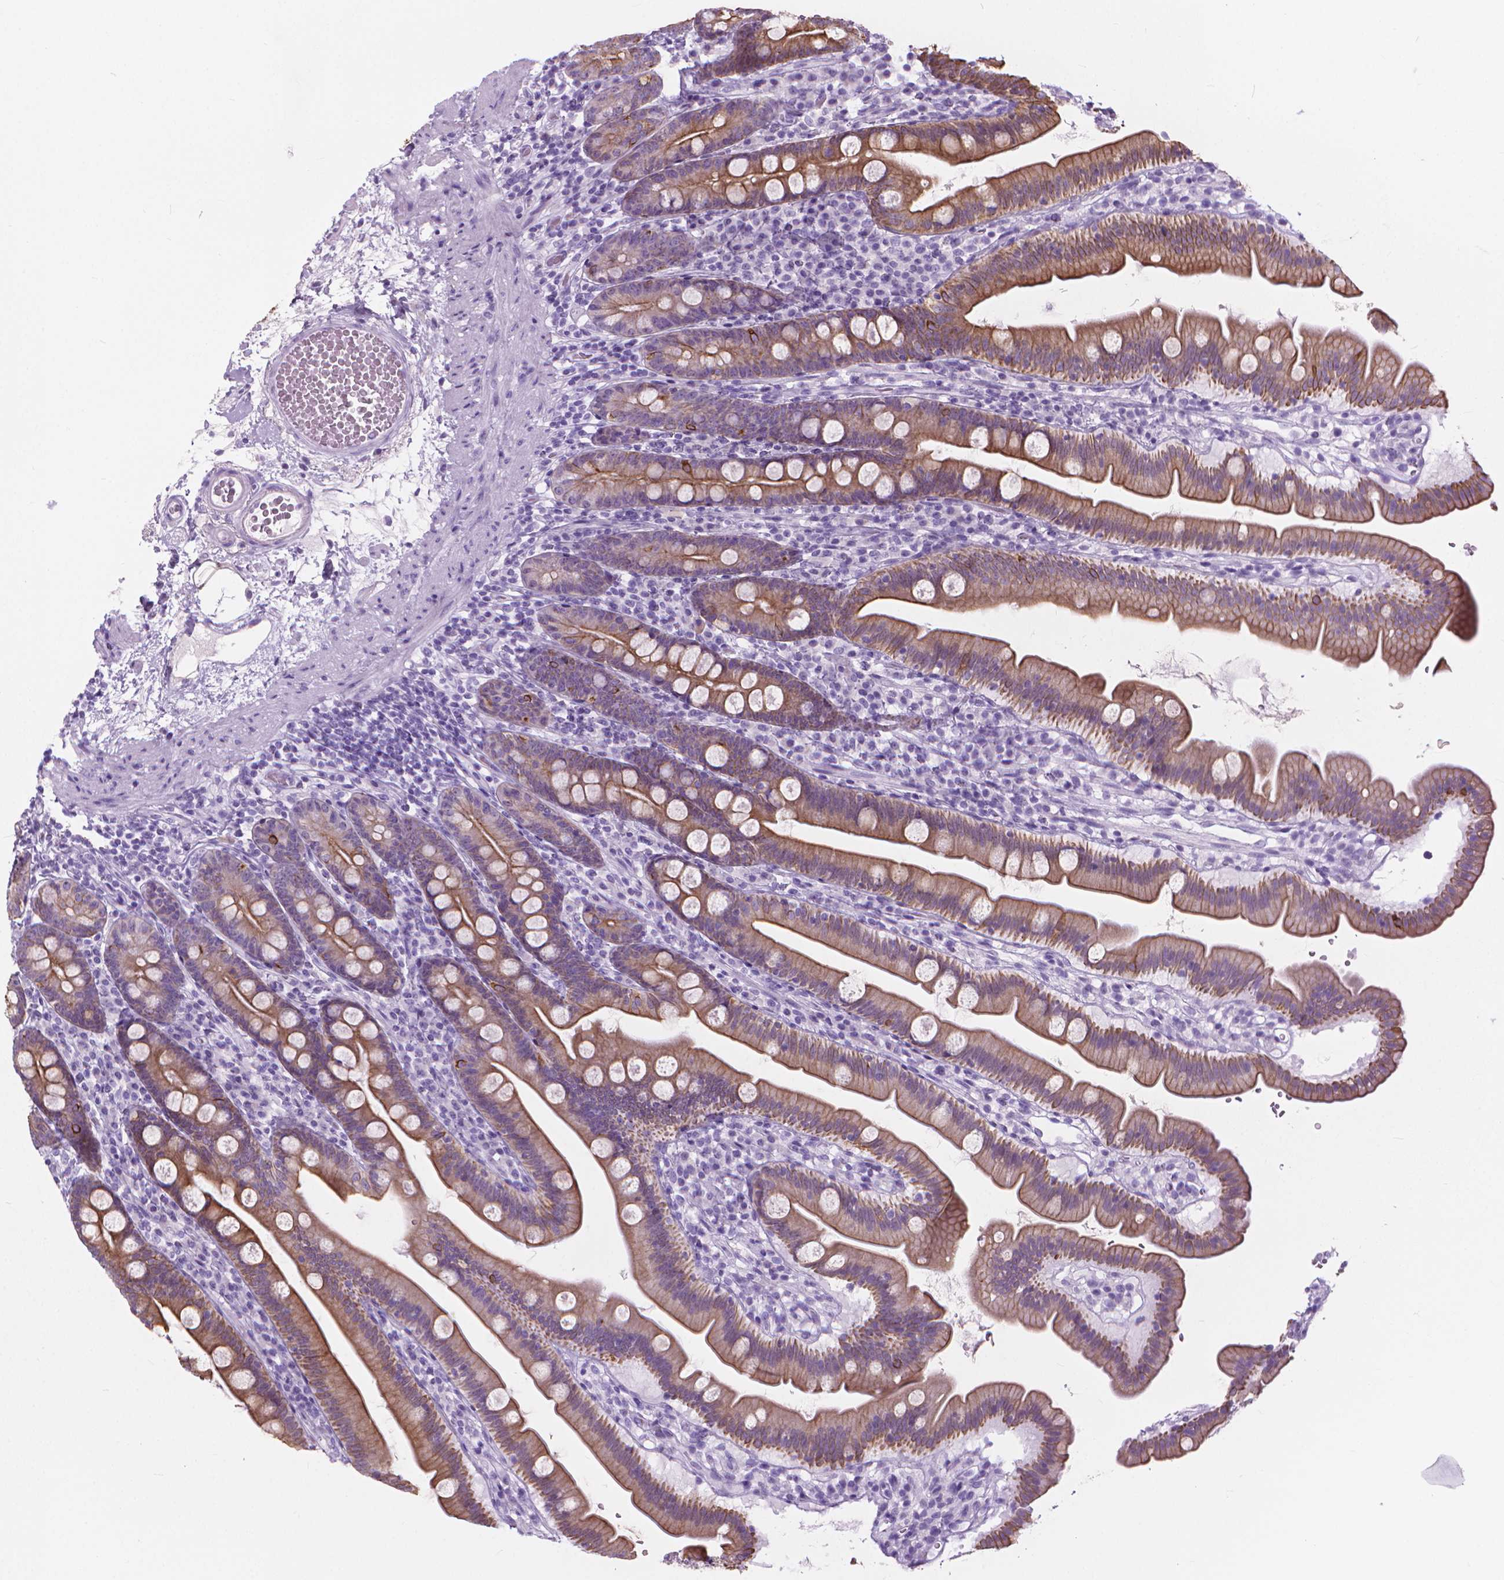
{"staining": {"intensity": "moderate", "quantity": ">75%", "location": "cytoplasmic/membranous"}, "tissue": "duodenum", "cell_type": "Glandular cells", "image_type": "normal", "snomed": [{"axis": "morphology", "description": "Normal tissue, NOS"}, {"axis": "topography", "description": "Duodenum"}], "caption": "An IHC micrograph of benign tissue is shown. Protein staining in brown shows moderate cytoplasmic/membranous positivity in duodenum within glandular cells. Nuclei are stained in blue.", "gene": "HTR2B", "patient": {"sex": "female", "age": 67}}